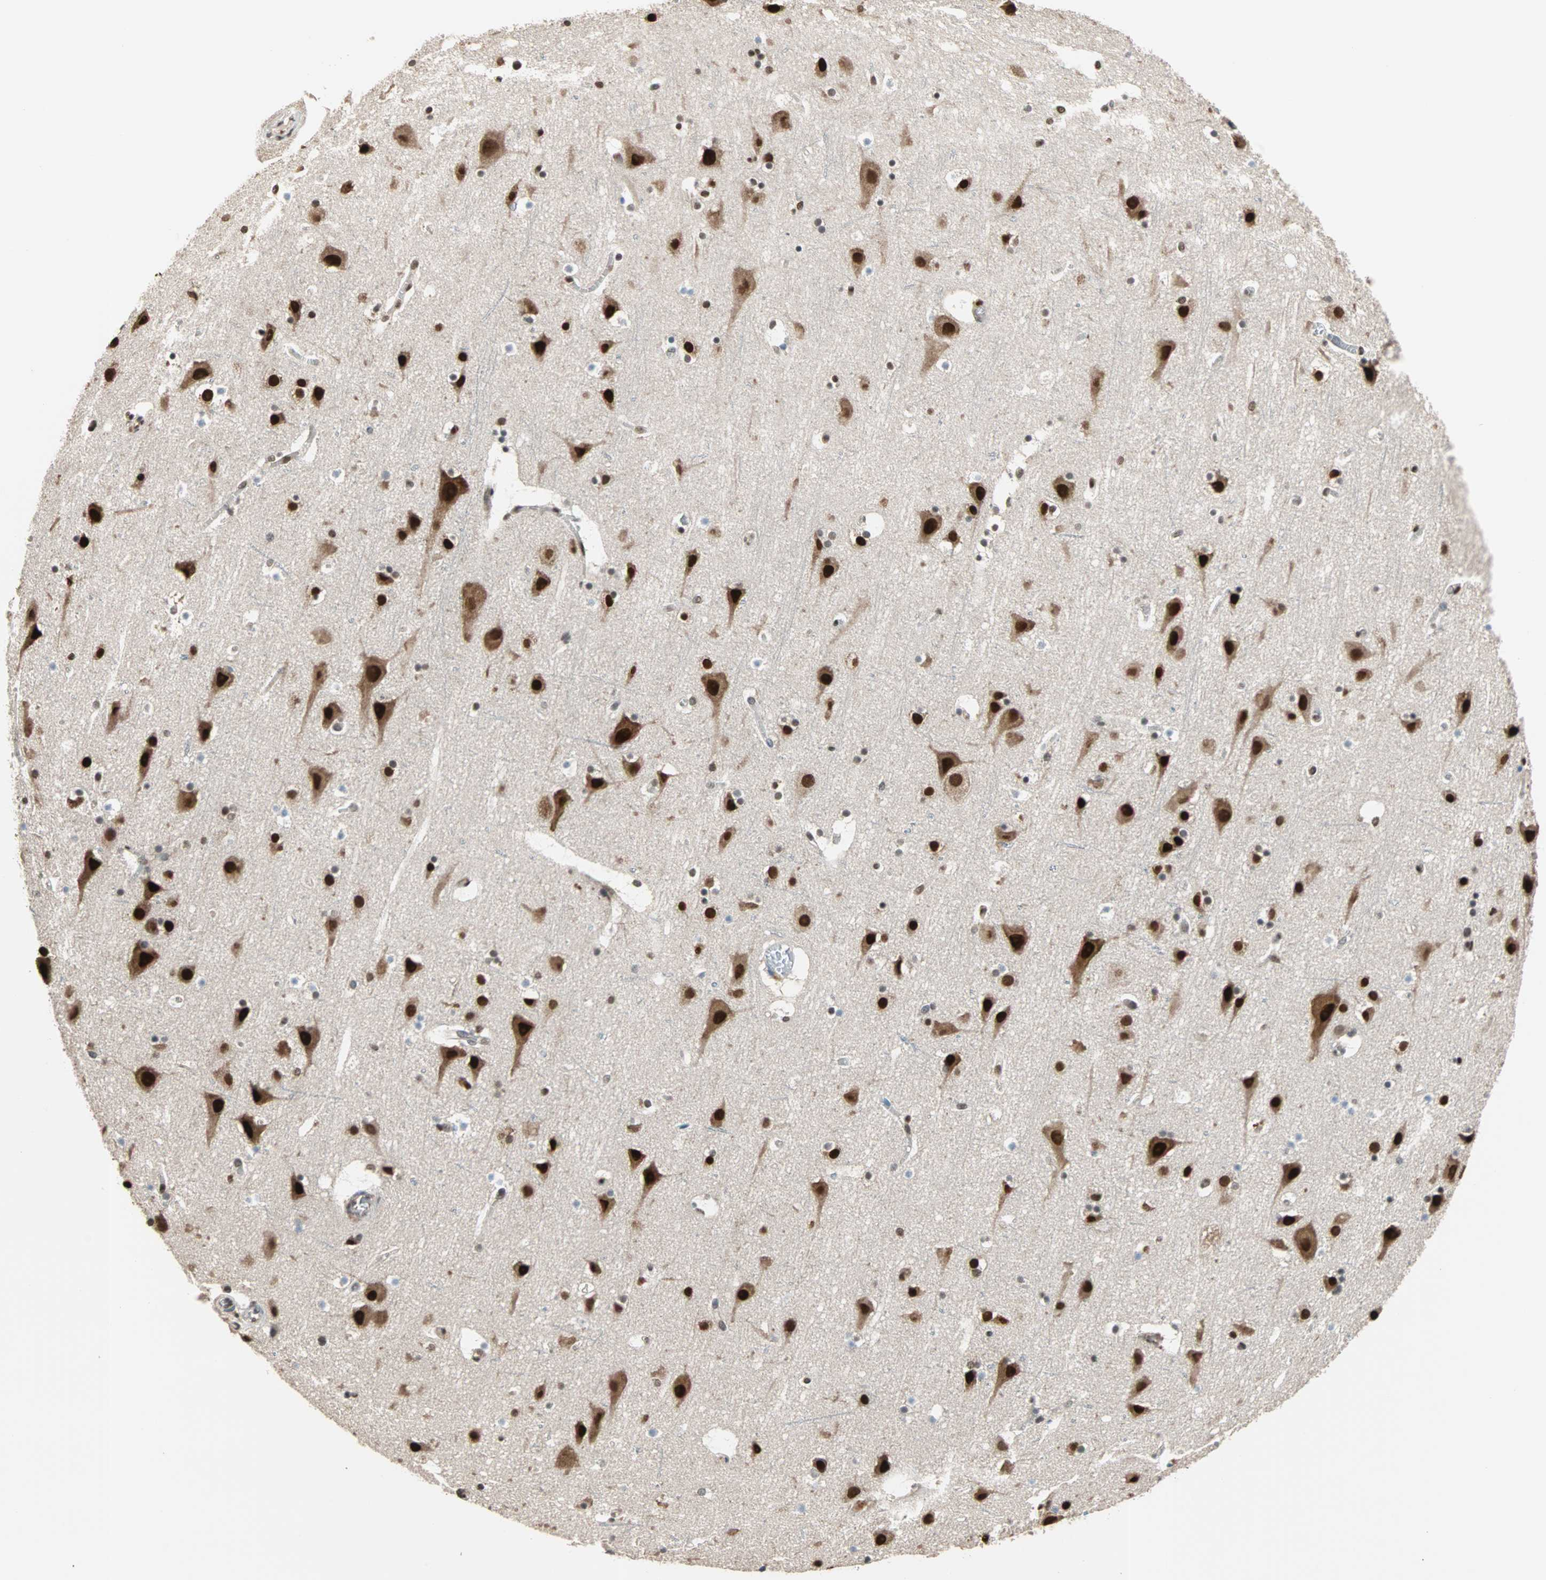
{"staining": {"intensity": "moderate", "quantity": ">75%", "location": "nuclear"}, "tissue": "cerebral cortex", "cell_type": "Endothelial cells", "image_type": "normal", "snomed": [{"axis": "morphology", "description": "Normal tissue, NOS"}, {"axis": "topography", "description": "Cerebral cortex"}], "caption": "Normal cerebral cortex displays moderate nuclear positivity in about >75% of endothelial cells, visualized by immunohistochemistry.", "gene": "DAZAP1", "patient": {"sex": "male", "age": 45}}